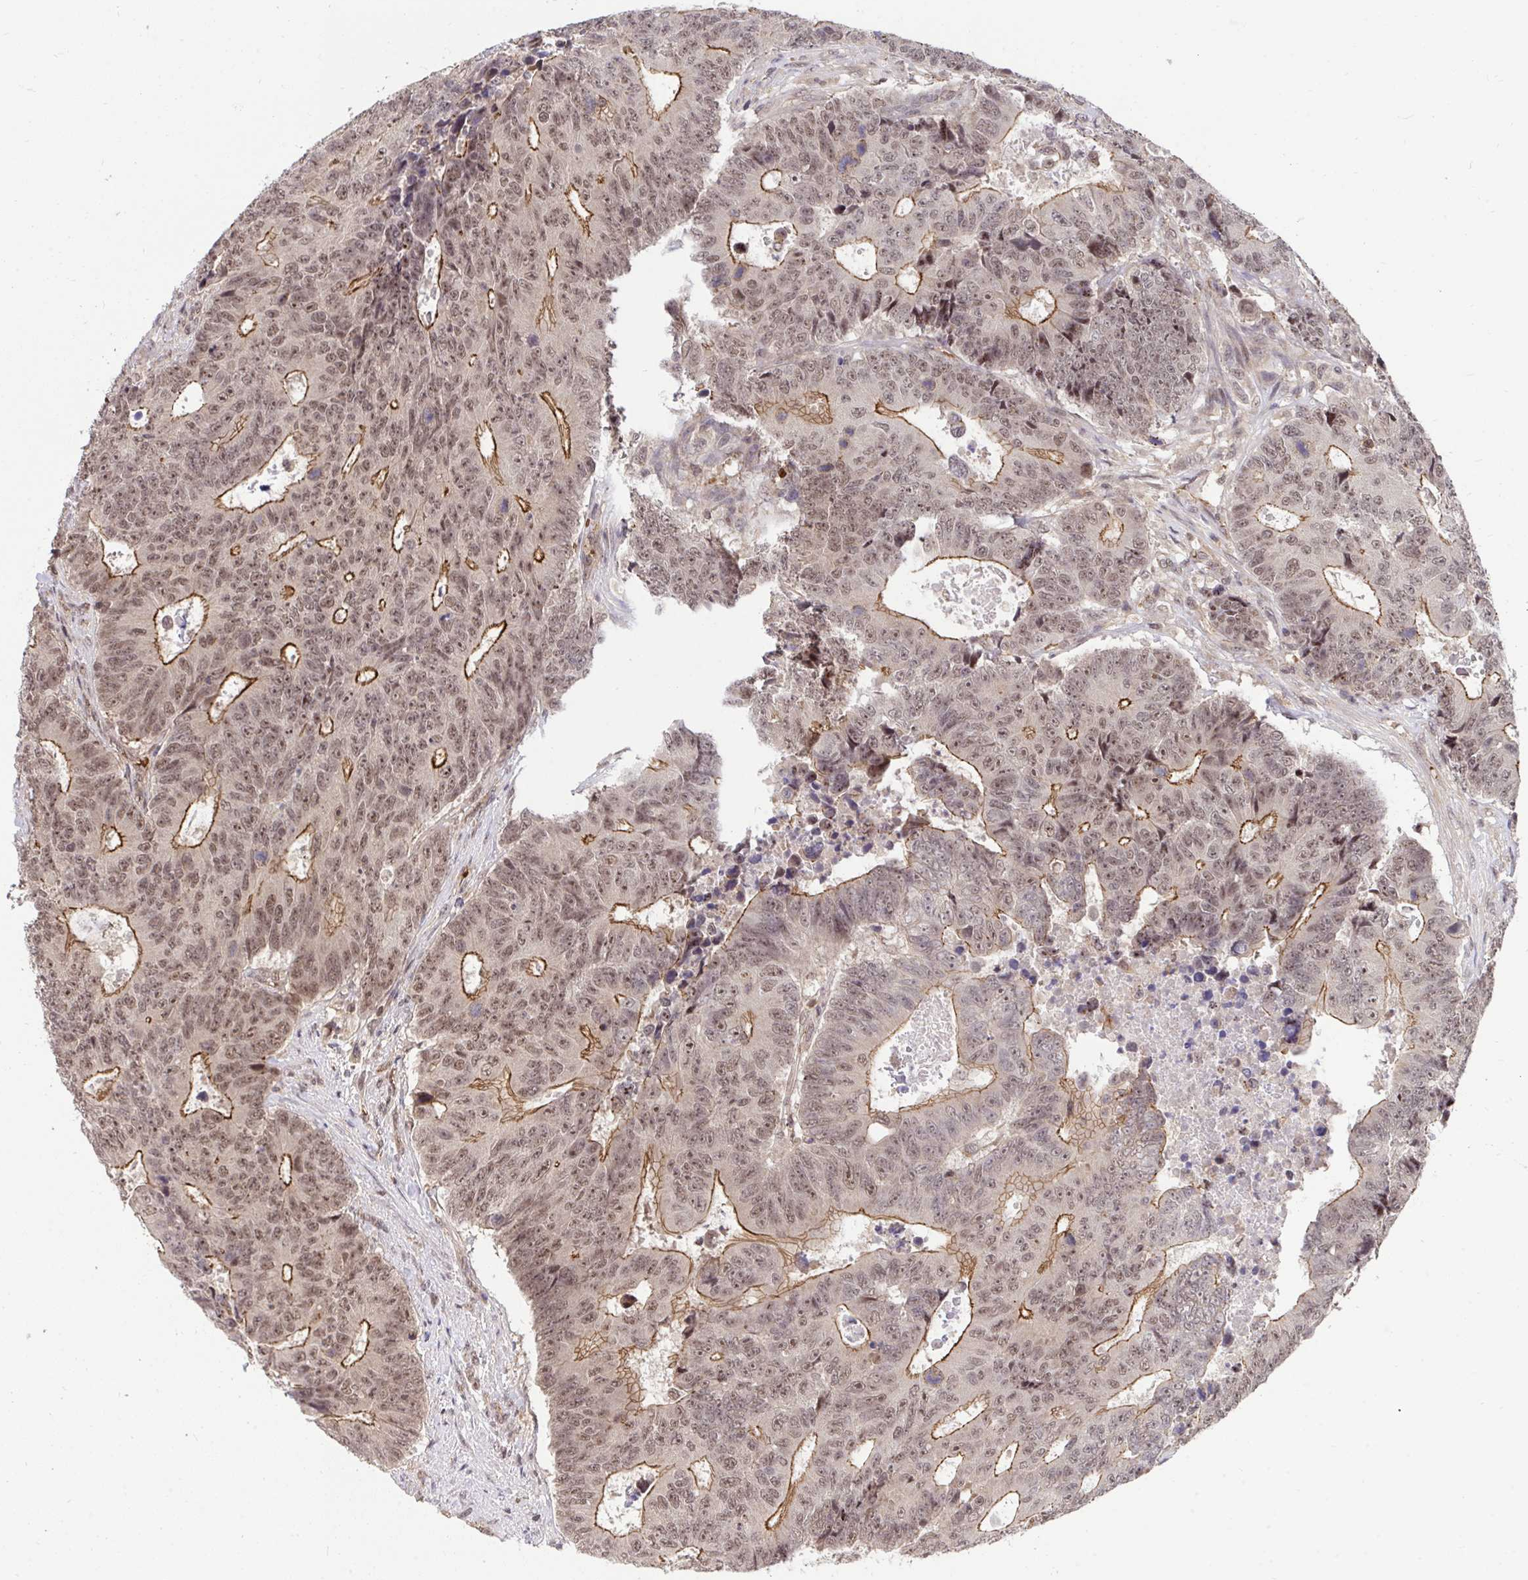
{"staining": {"intensity": "moderate", "quantity": ">75%", "location": "cytoplasmic/membranous,nuclear"}, "tissue": "colorectal cancer", "cell_type": "Tumor cells", "image_type": "cancer", "snomed": [{"axis": "morphology", "description": "Adenocarcinoma, NOS"}, {"axis": "topography", "description": "Colon"}], "caption": "Immunohistochemical staining of colorectal adenocarcinoma reveals medium levels of moderate cytoplasmic/membranous and nuclear expression in approximately >75% of tumor cells.", "gene": "PPP1CA", "patient": {"sex": "female", "age": 48}}